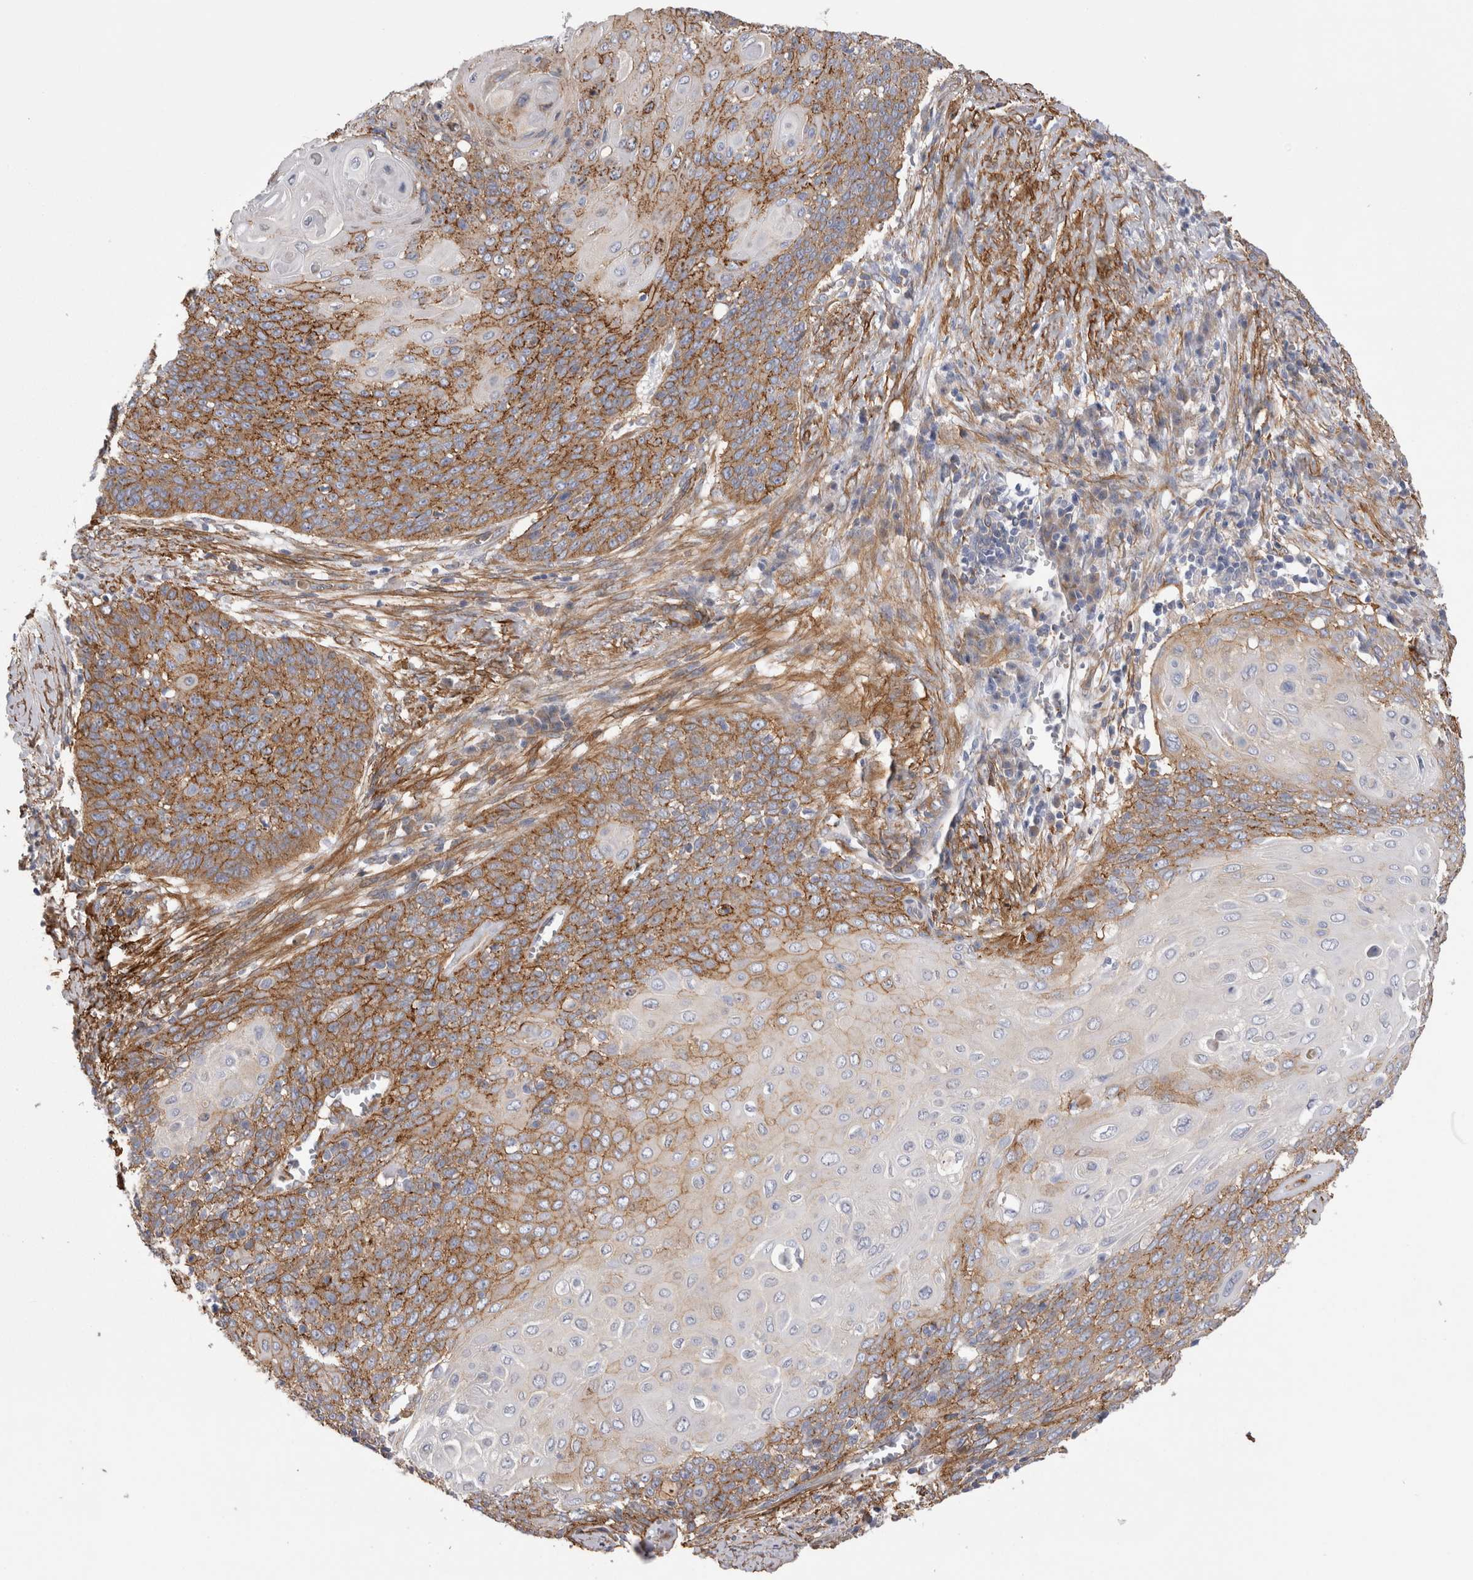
{"staining": {"intensity": "moderate", "quantity": ">75%", "location": "cytoplasmic/membranous"}, "tissue": "cervical cancer", "cell_type": "Tumor cells", "image_type": "cancer", "snomed": [{"axis": "morphology", "description": "Squamous cell carcinoma, NOS"}, {"axis": "topography", "description": "Cervix"}], "caption": "IHC staining of cervical squamous cell carcinoma, which displays medium levels of moderate cytoplasmic/membranous positivity in about >75% of tumor cells indicating moderate cytoplasmic/membranous protein expression. The staining was performed using DAB (3,3'-diaminobenzidine) (brown) for protein detection and nuclei were counterstained in hematoxylin (blue).", "gene": "EPRS1", "patient": {"sex": "female", "age": 39}}